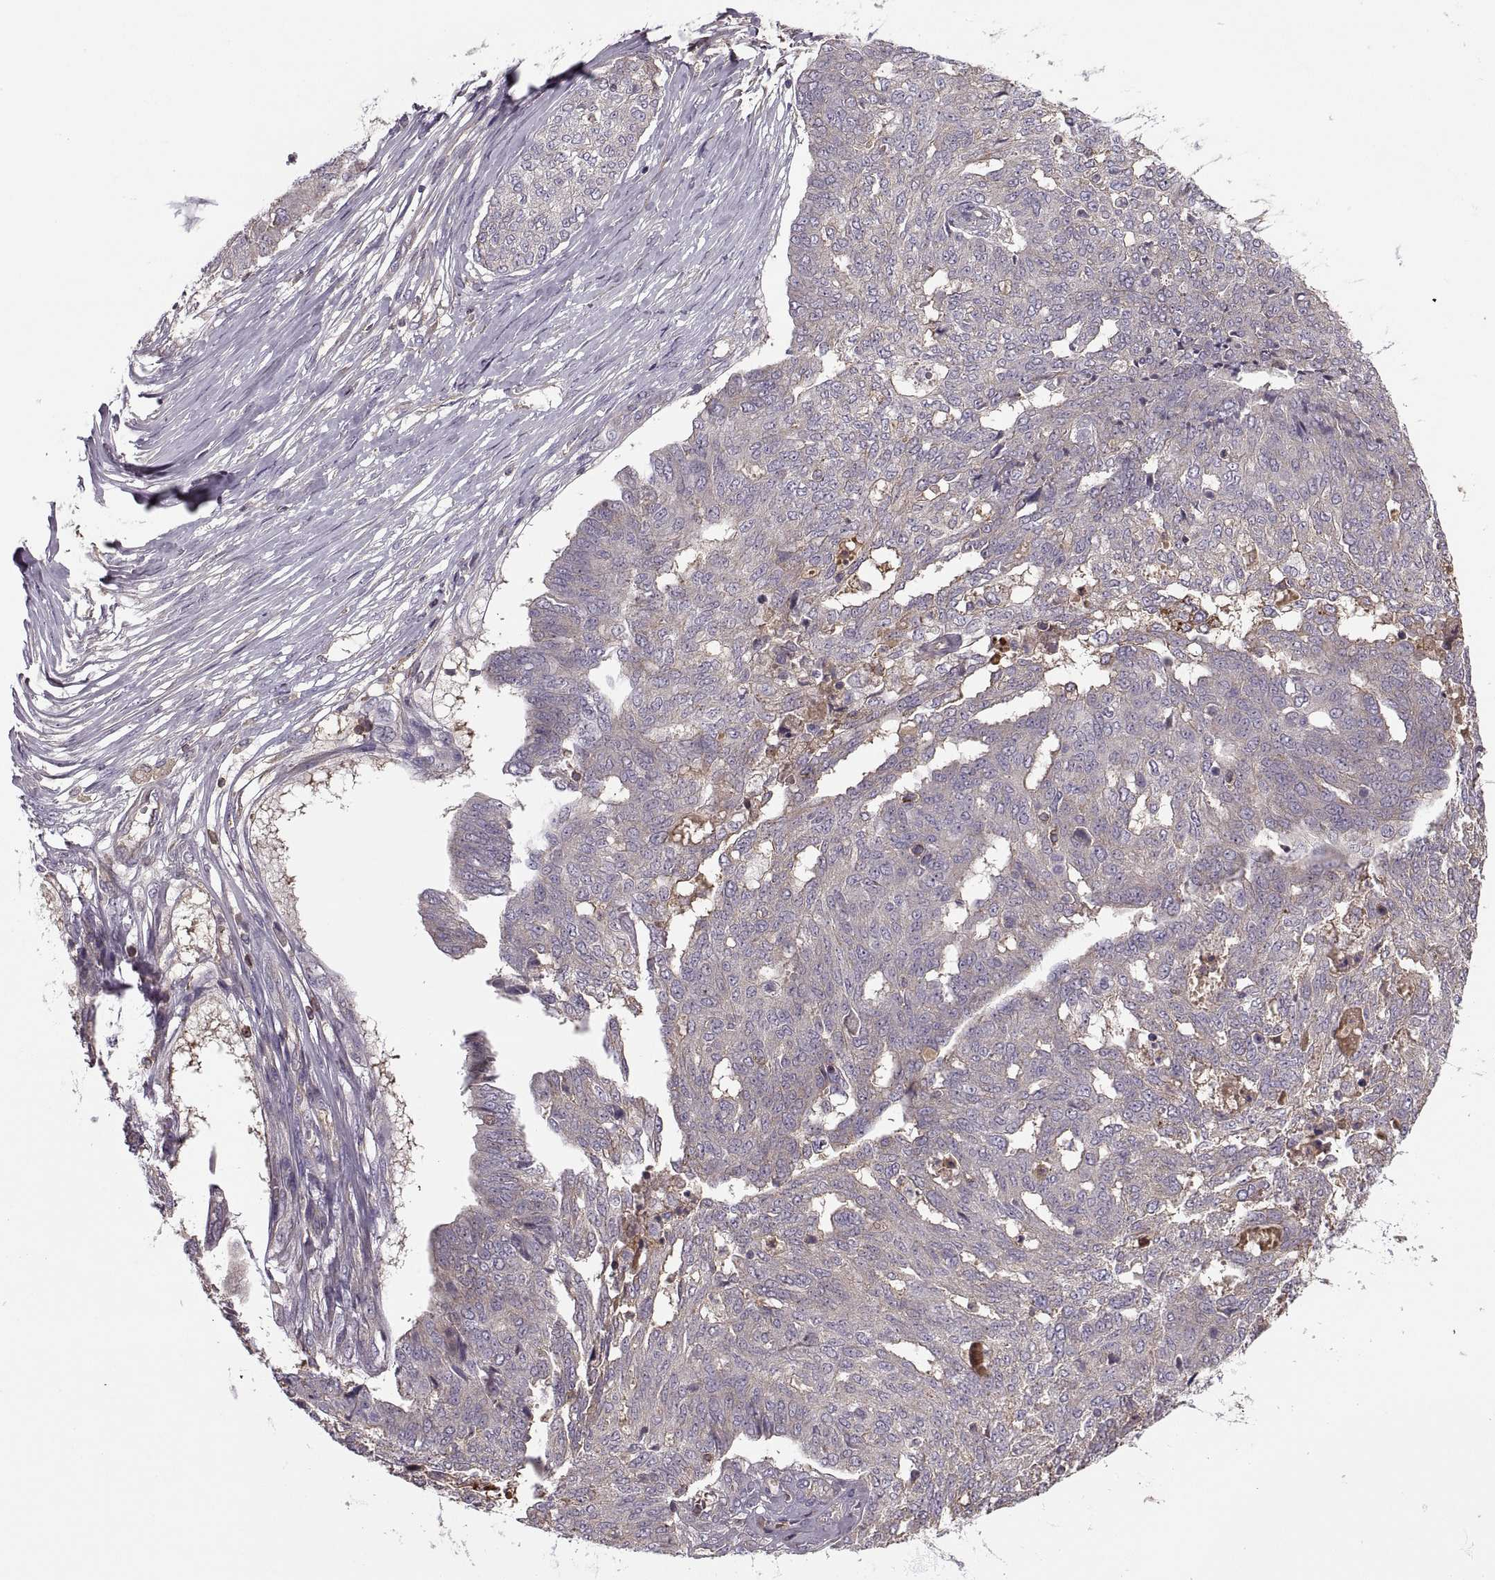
{"staining": {"intensity": "weak", "quantity": ">75%", "location": "cytoplasmic/membranous"}, "tissue": "ovarian cancer", "cell_type": "Tumor cells", "image_type": "cancer", "snomed": [{"axis": "morphology", "description": "Cystadenocarcinoma, serous, NOS"}, {"axis": "topography", "description": "Ovary"}], "caption": "This micrograph reveals ovarian cancer (serous cystadenocarcinoma) stained with immunohistochemistry (IHC) to label a protein in brown. The cytoplasmic/membranous of tumor cells show weak positivity for the protein. Nuclei are counter-stained blue.", "gene": "SLC2A3", "patient": {"sex": "female", "age": 67}}